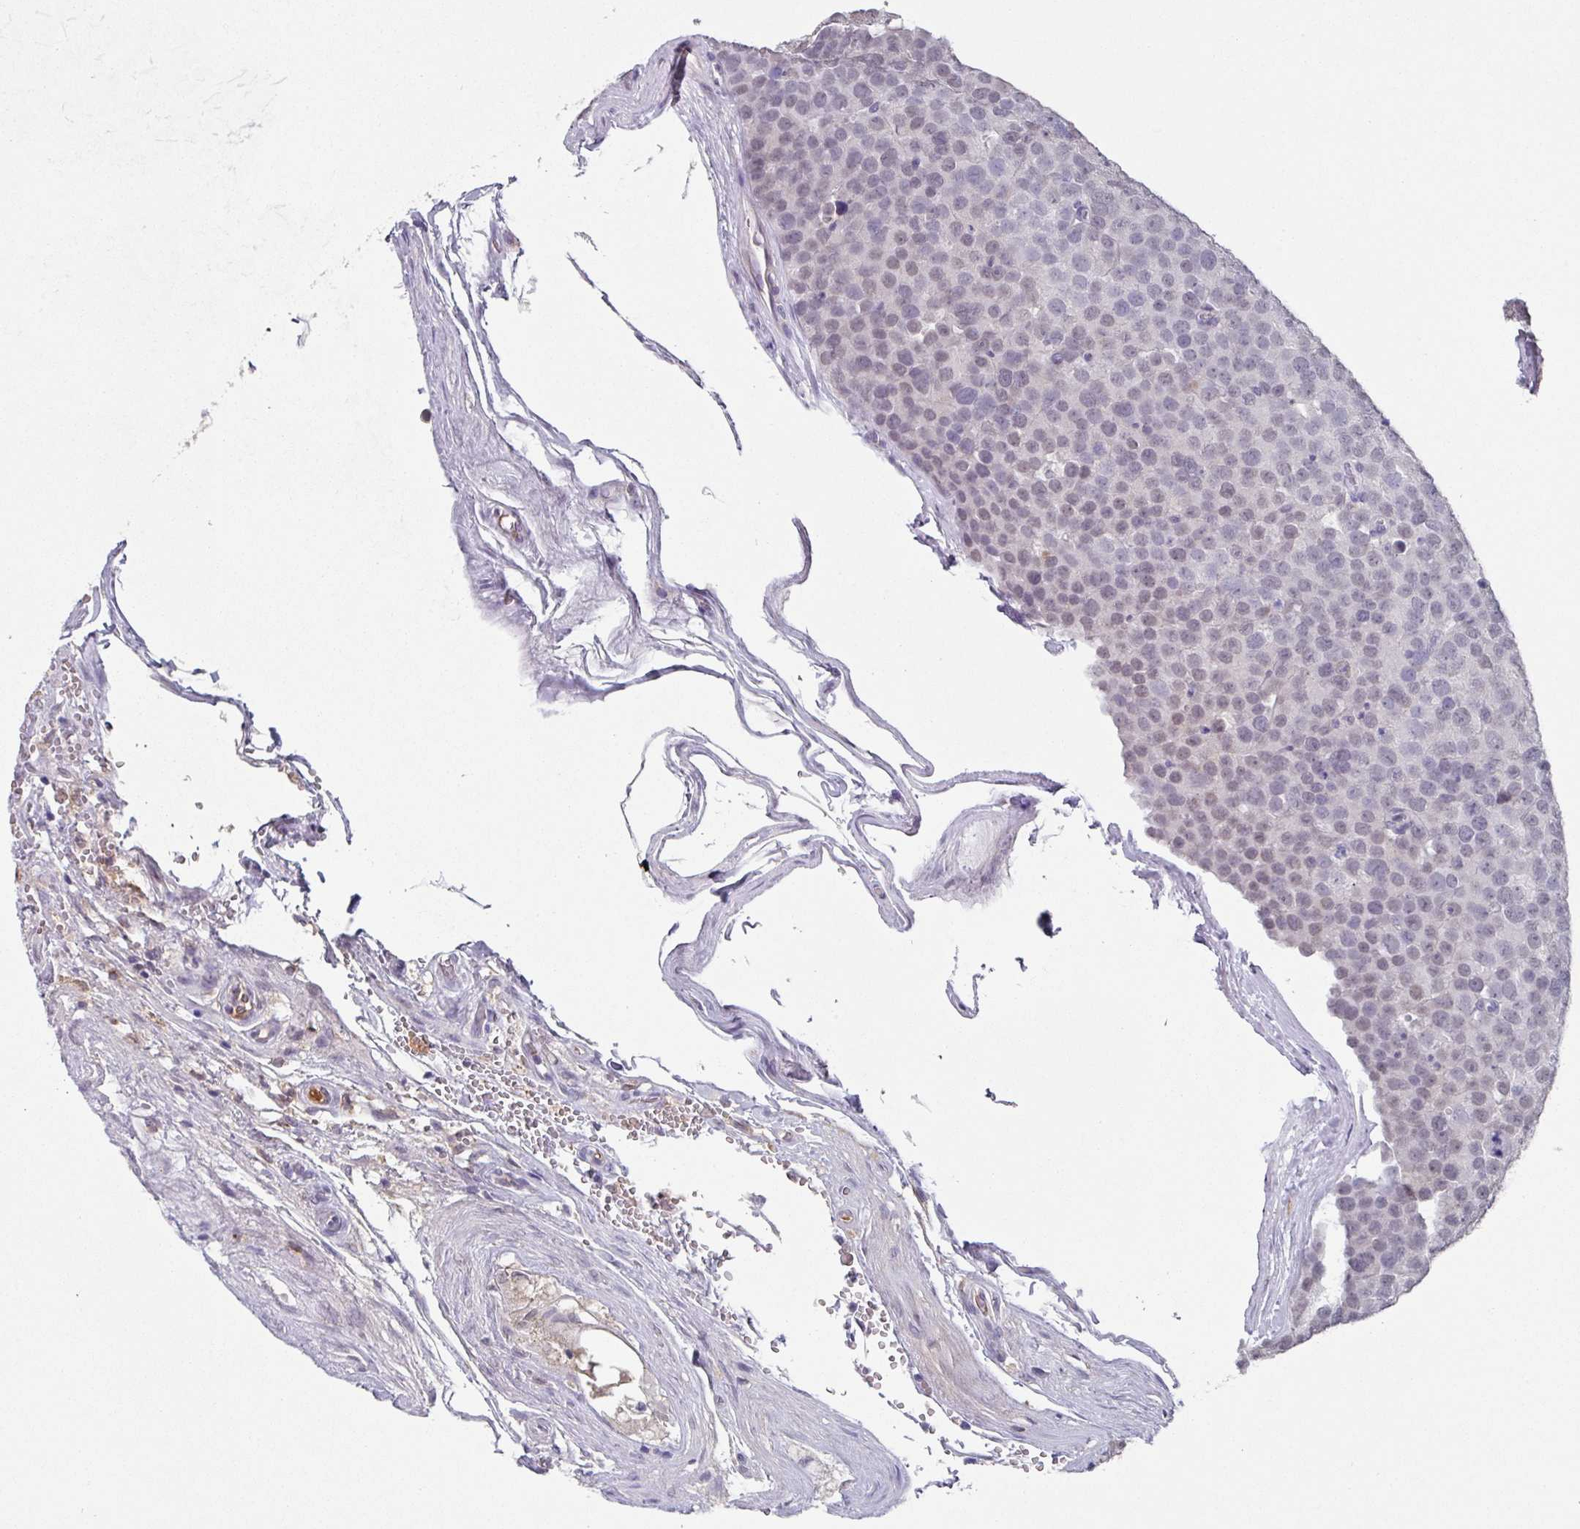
{"staining": {"intensity": "weak", "quantity": "25%-75%", "location": "nuclear"}, "tissue": "testis cancer", "cell_type": "Tumor cells", "image_type": "cancer", "snomed": [{"axis": "morphology", "description": "Seminoma, NOS"}, {"axis": "topography", "description": "Testis"}], "caption": "Human testis cancer stained with a brown dye exhibits weak nuclear positive positivity in approximately 25%-75% of tumor cells.", "gene": "C1QB", "patient": {"sex": "male", "age": 71}}